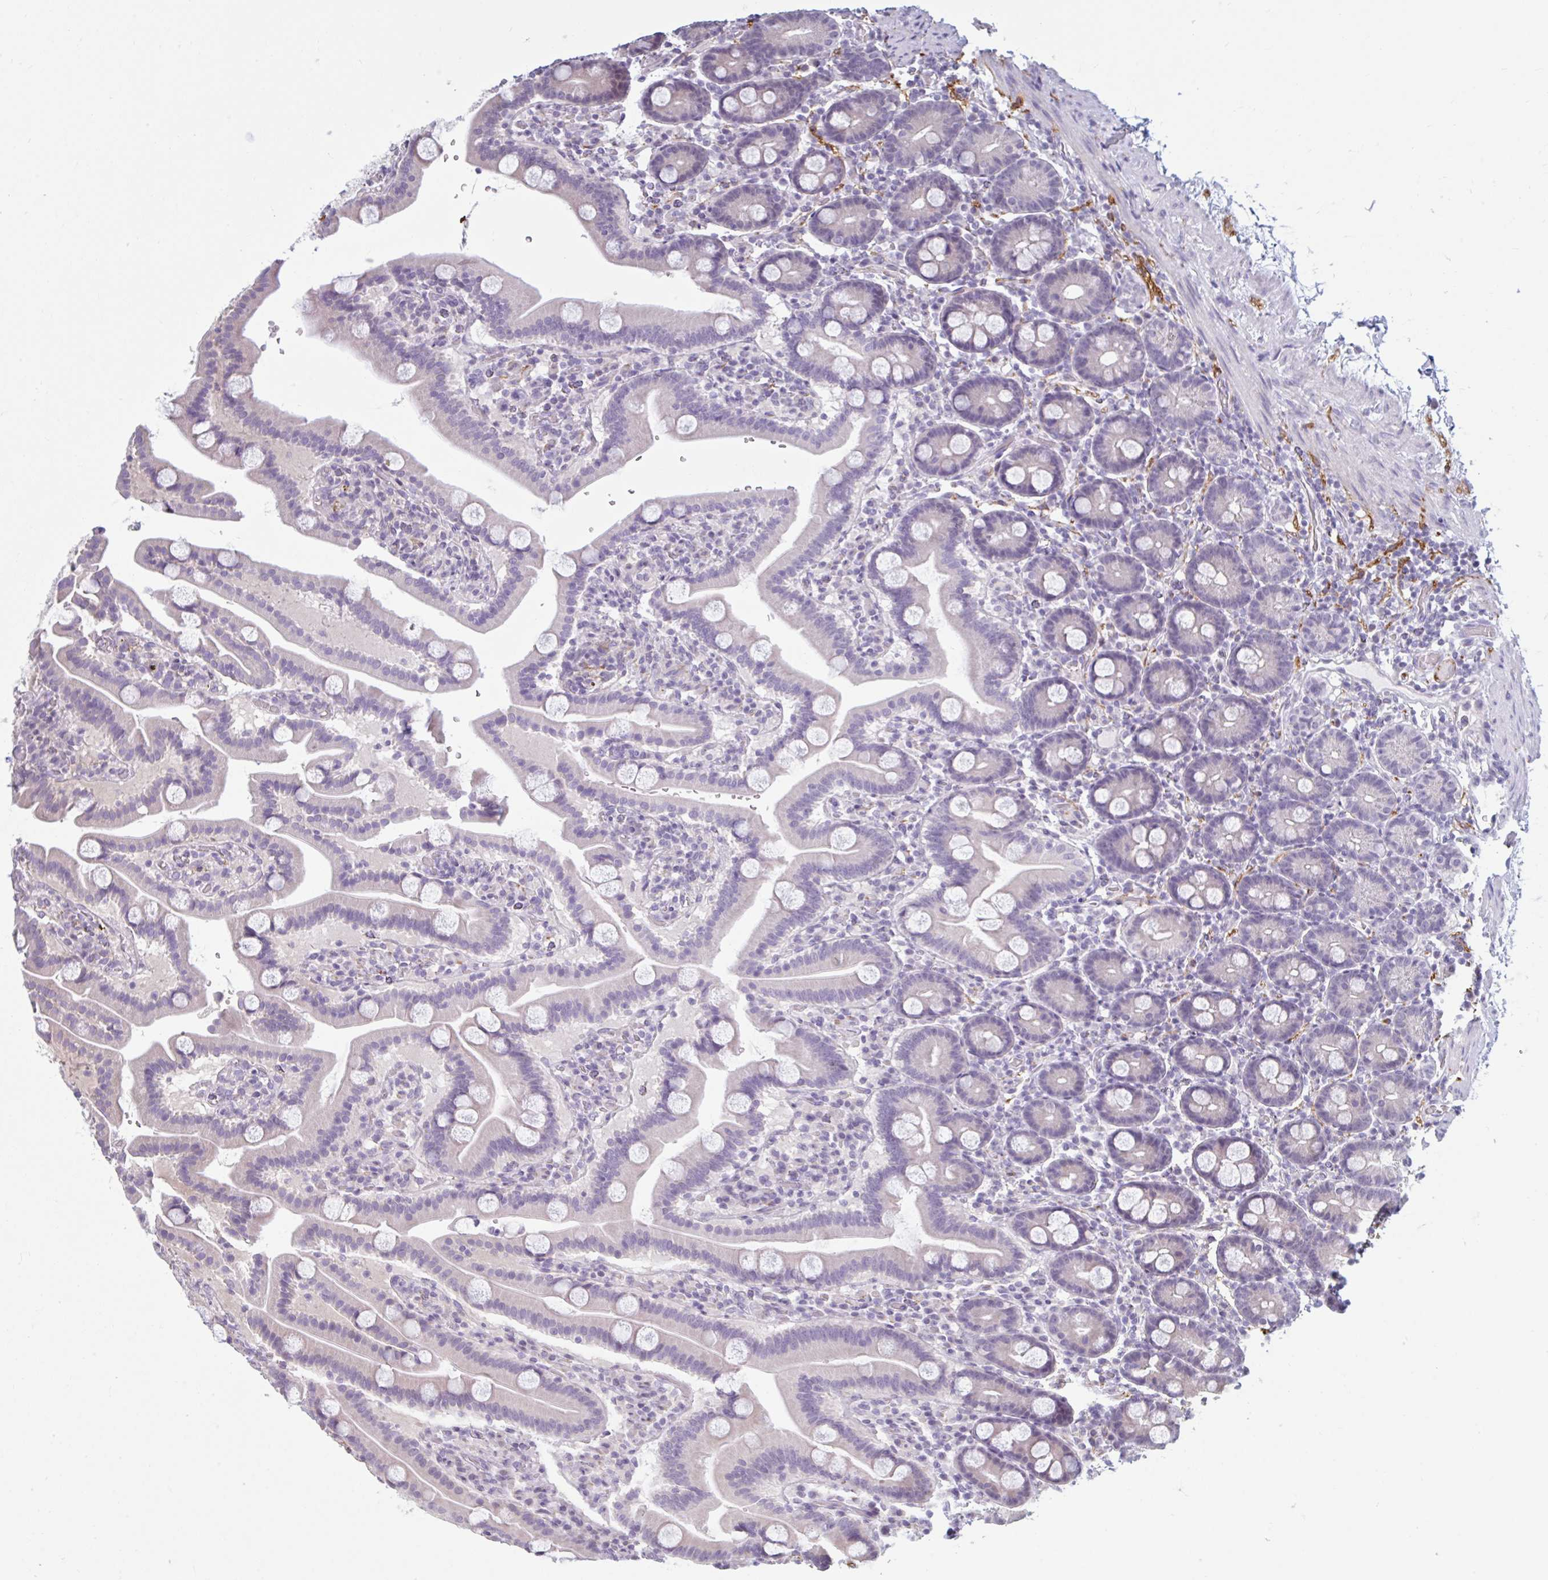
{"staining": {"intensity": "negative", "quantity": "none", "location": "none"}, "tissue": "duodenum", "cell_type": "Glandular cells", "image_type": "normal", "snomed": [{"axis": "morphology", "description": "Normal tissue, NOS"}, {"axis": "topography", "description": "Duodenum"}], "caption": "Micrograph shows no protein positivity in glandular cells of normal duodenum. (DAB (3,3'-diaminobenzidine) immunohistochemistry (IHC), high magnification).", "gene": "CDH19", "patient": {"sex": "male", "age": 55}}